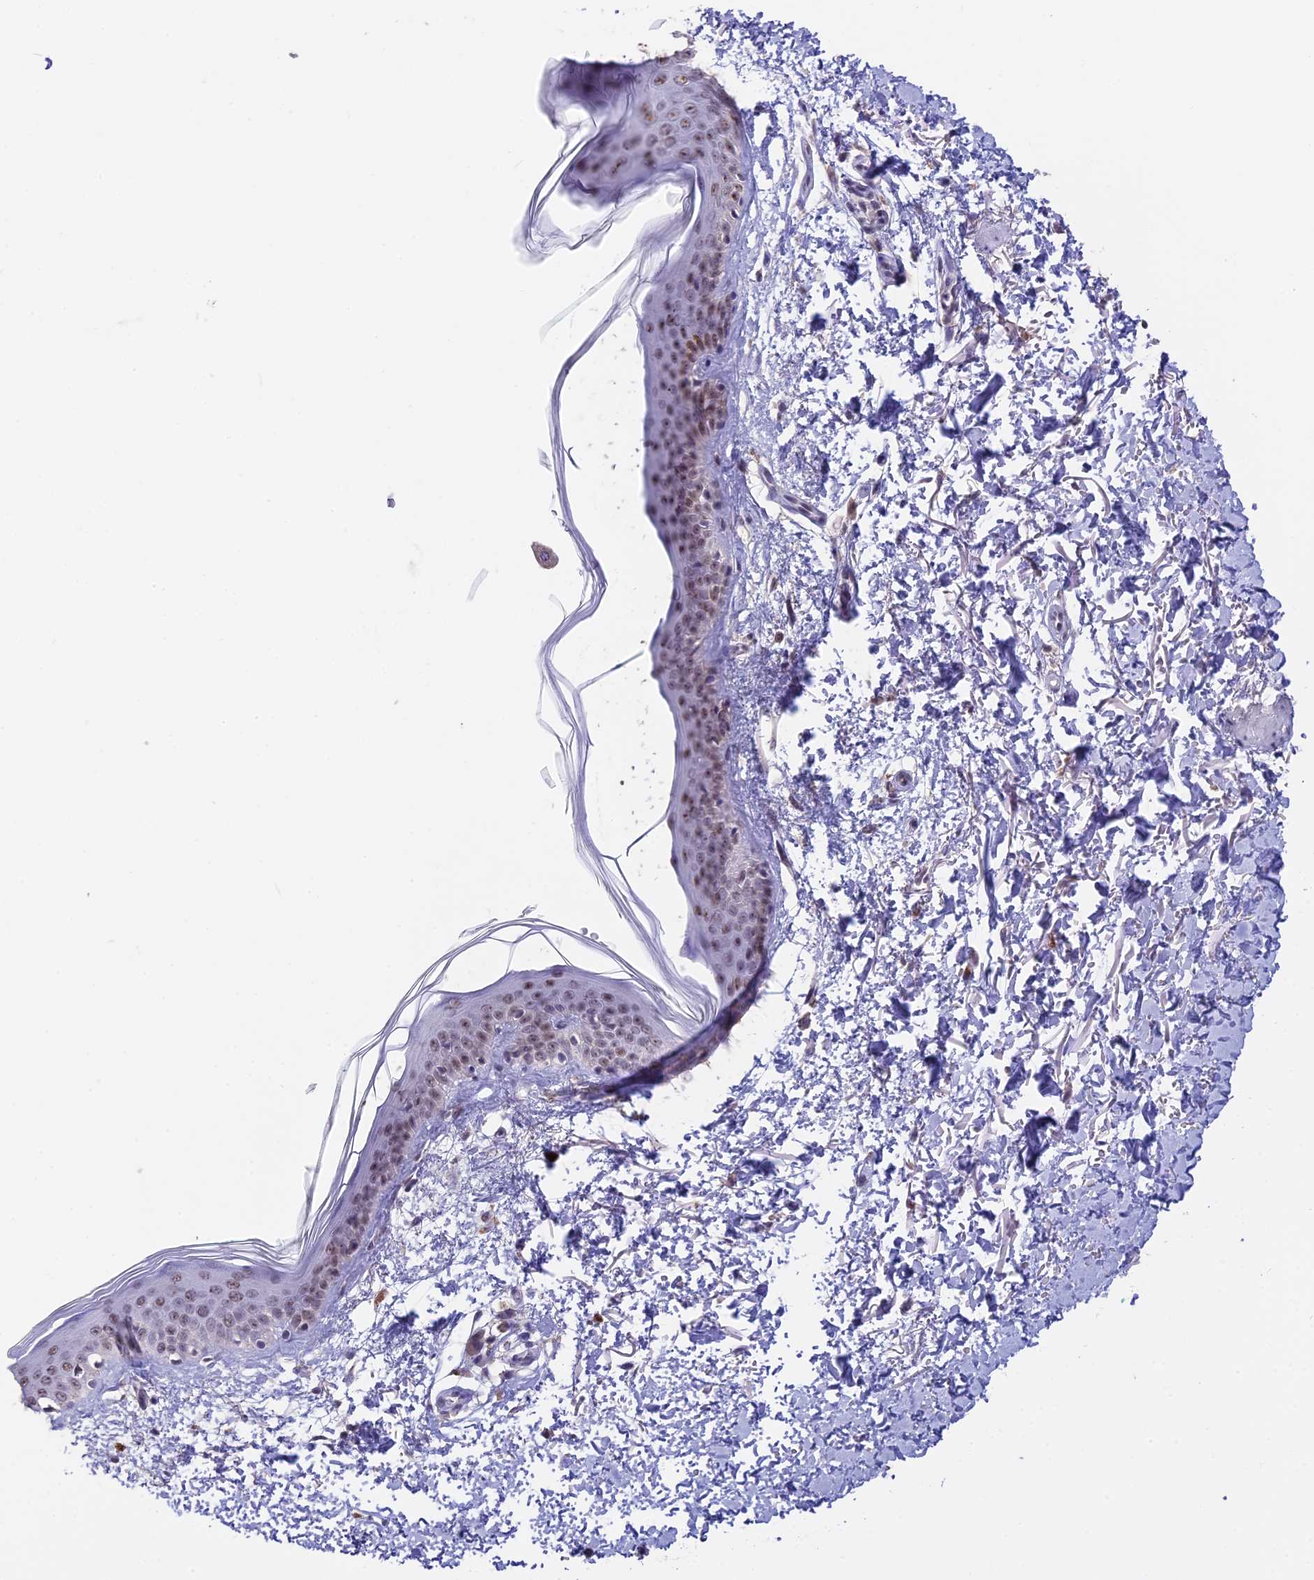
{"staining": {"intensity": "weak", "quantity": "25%-75%", "location": "nuclear"}, "tissue": "skin", "cell_type": "Fibroblasts", "image_type": "normal", "snomed": [{"axis": "morphology", "description": "Normal tissue, NOS"}, {"axis": "topography", "description": "Skin"}], "caption": "This image demonstrates immunohistochemistry (IHC) staining of unremarkable skin, with low weak nuclear positivity in about 25%-75% of fibroblasts.", "gene": "SETD2", "patient": {"sex": "male", "age": 66}}